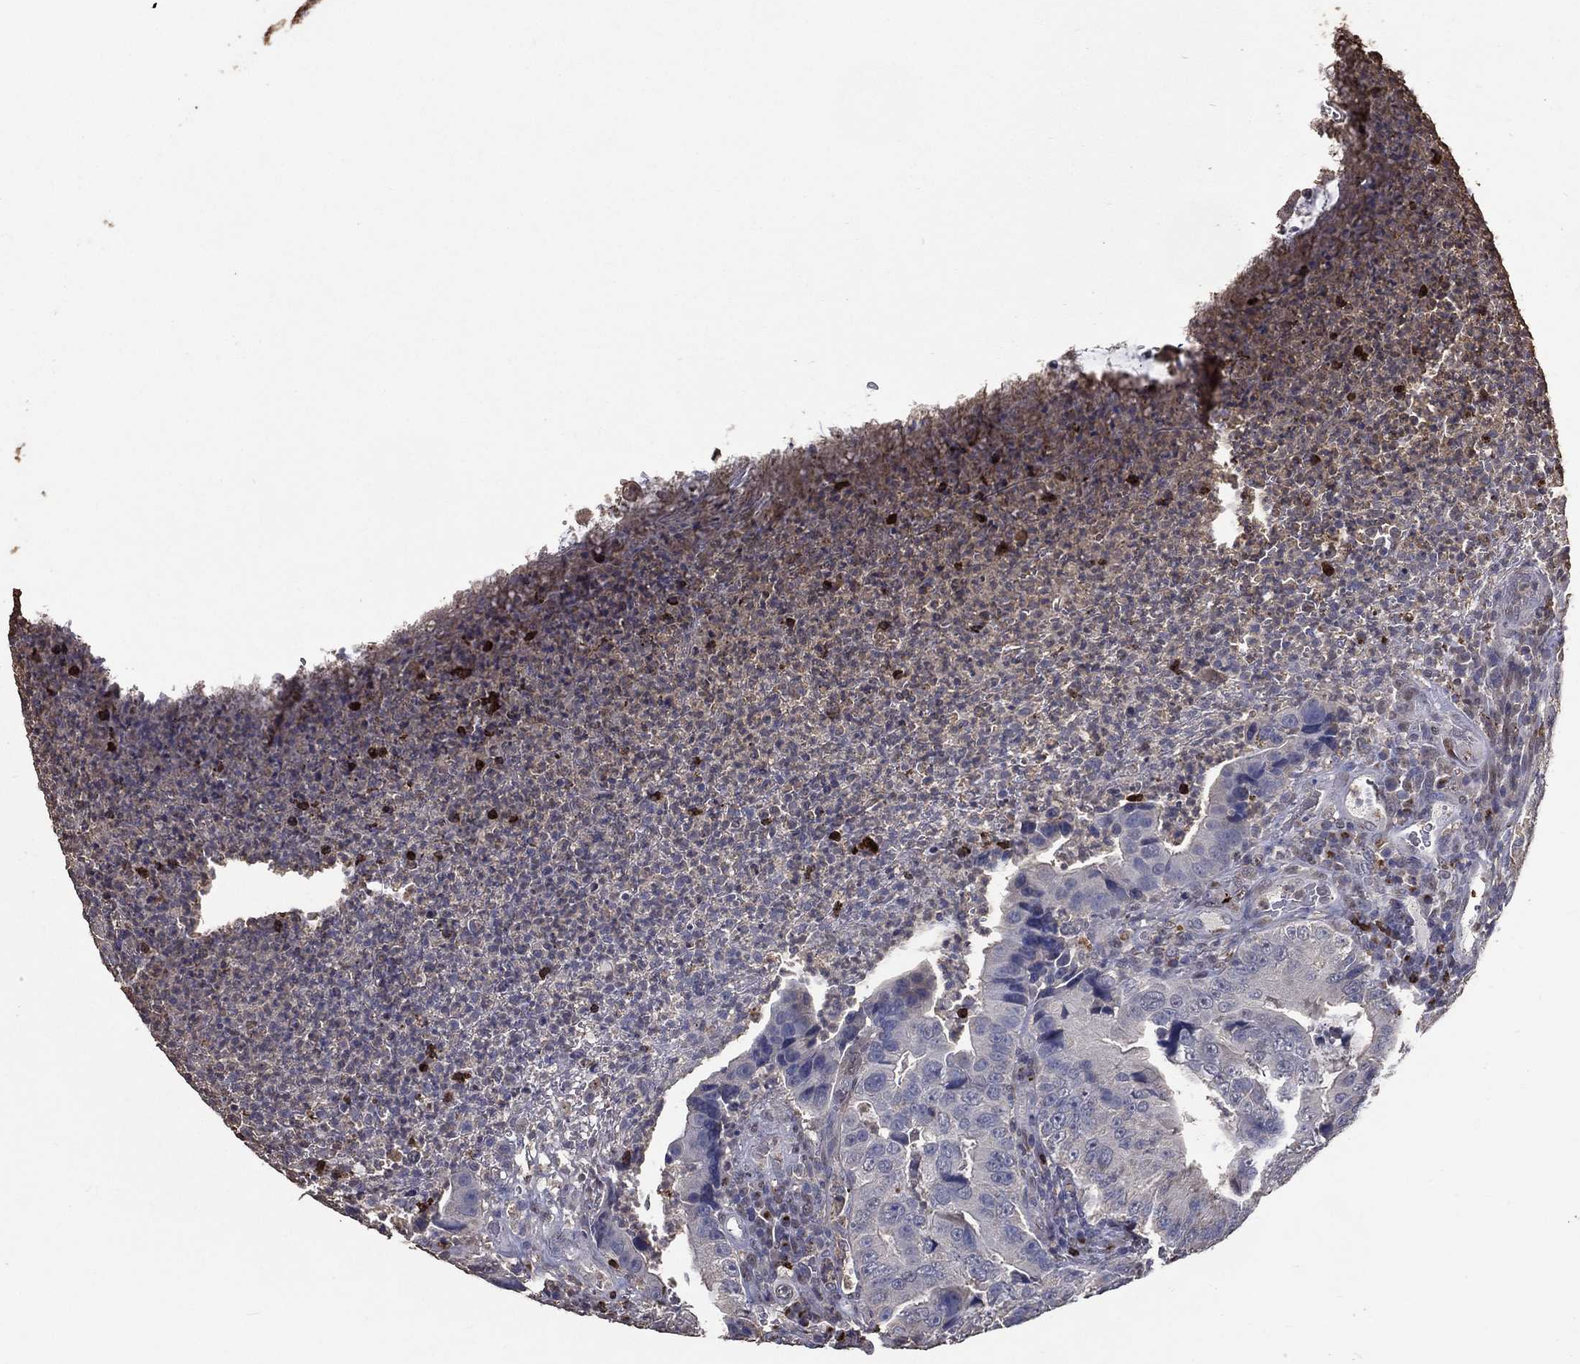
{"staining": {"intensity": "negative", "quantity": "none", "location": "none"}, "tissue": "colorectal cancer", "cell_type": "Tumor cells", "image_type": "cancer", "snomed": [{"axis": "morphology", "description": "Adenocarcinoma, NOS"}, {"axis": "topography", "description": "Colon"}], "caption": "Immunohistochemistry micrograph of neoplastic tissue: human colorectal cancer stained with DAB (3,3'-diaminobenzidine) reveals no significant protein expression in tumor cells. The staining is performed using DAB (3,3'-diaminobenzidine) brown chromogen with nuclei counter-stained in using hematoxylin.", "gene": "GPR183", "patient": {"sex": "female", "age": 72}}